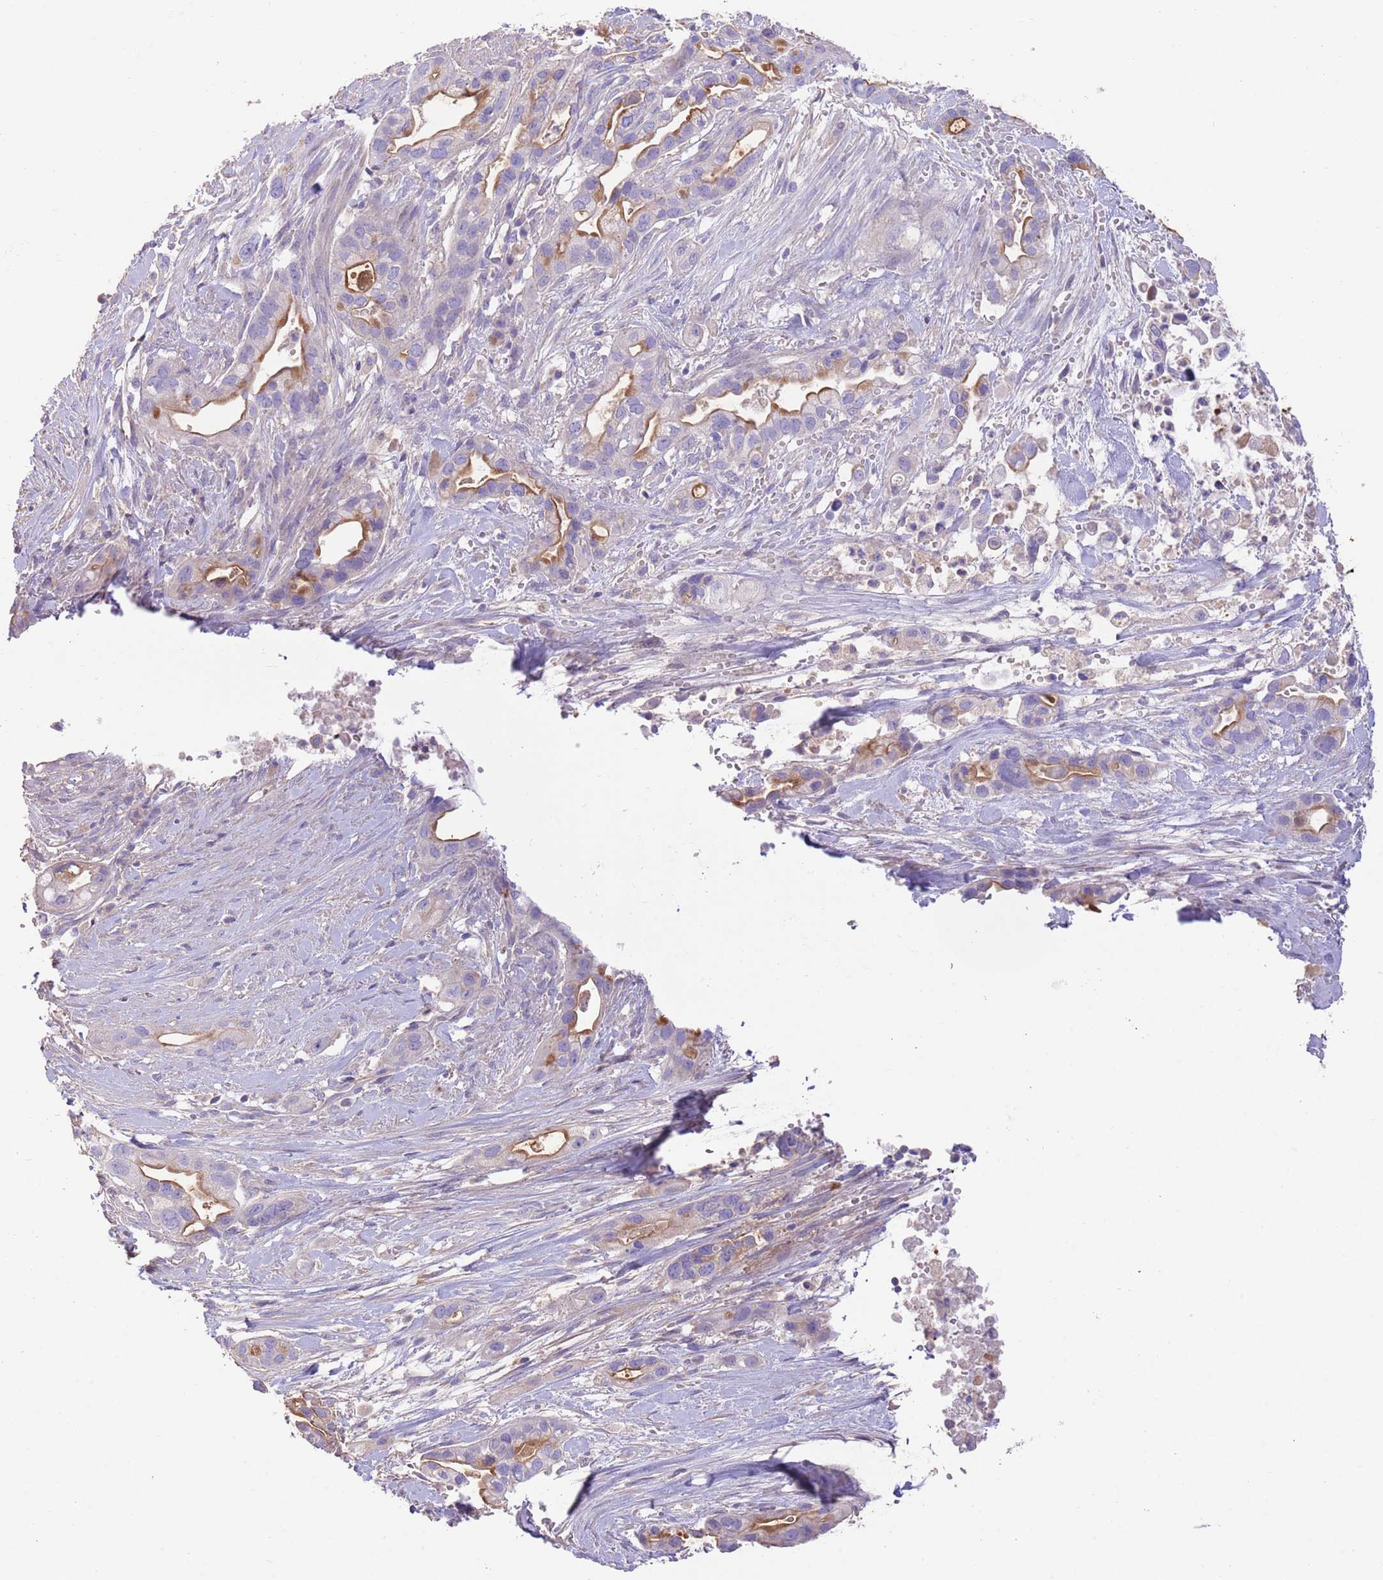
{"staining": {"intensity": "moderate", "quantity": "<25%", "location": "cytoplasmic/membranous"}, "tissue": "pancreatic cancer", "cell_type": "Tumor cells", "image_type": "cancer", "snomed": [{"axis": "morphology", "description": "Adenocarcinoma, NOS"}, {"axis": "topography", "description": "Pancreas"}], "caption": "Human pancreatic adenocarcinoma stained with a protein marker shows moderate staining in tumor cells.", "gene": "SFTPA1", "patient": {"sex": "male", "age": 44}}